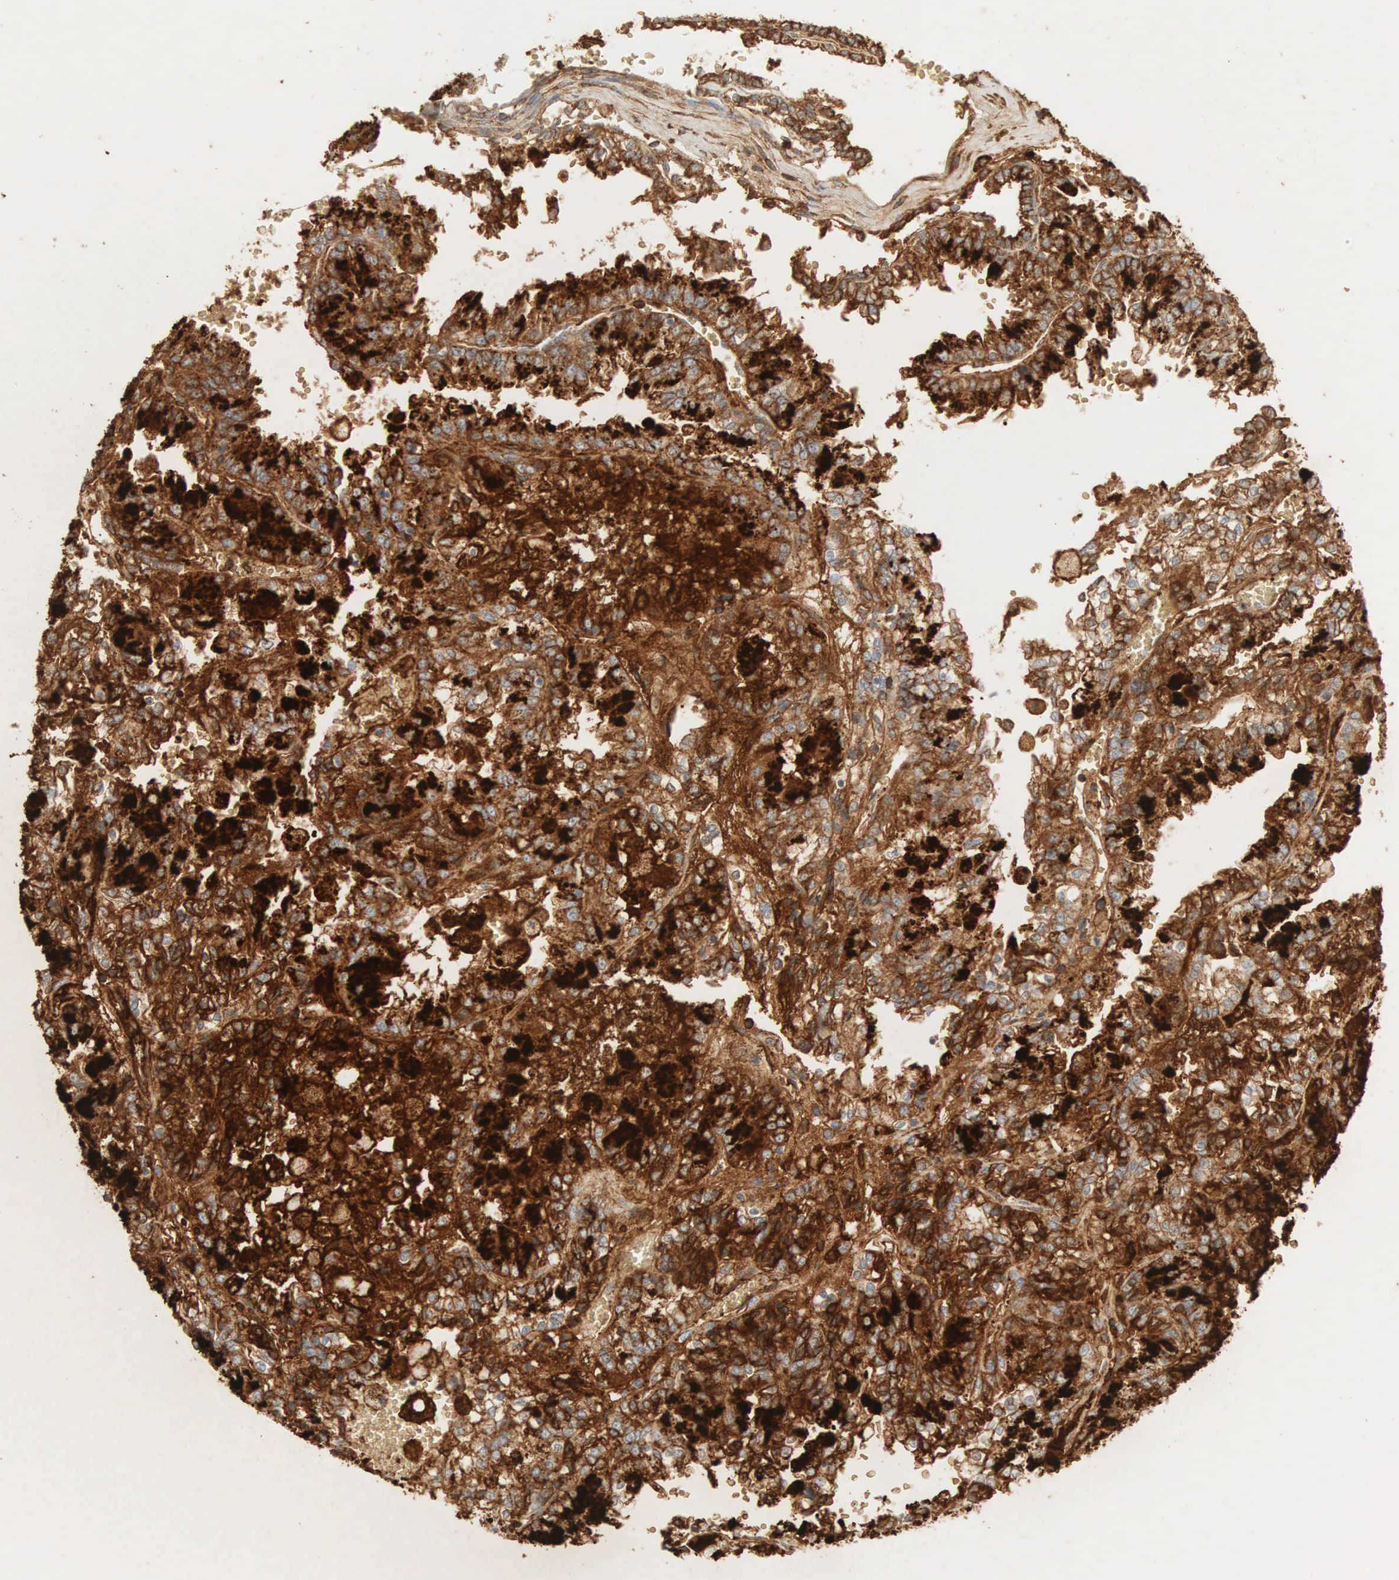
{"staining": {"intensity": "strong", "quantity": ">75%", "location": "cytoplasmic/membranous"}, "tissue": "renal cancer", "cell_type": "Tumor cells", "image_type": "cancer", "snomed": [{"axis": "morphology", "description": "Adenocarcinoma, NOS"}, {"axis": "topography", "description": "Kidney"}], "caption": "The immunohistochemical stain highlights strong cytoplasmic/membranous positivity in tumor cells of adenocarcinoma (renal) tissue.", "gene": "IGLC3", "patient": {"sex": "female", "age": 56}}